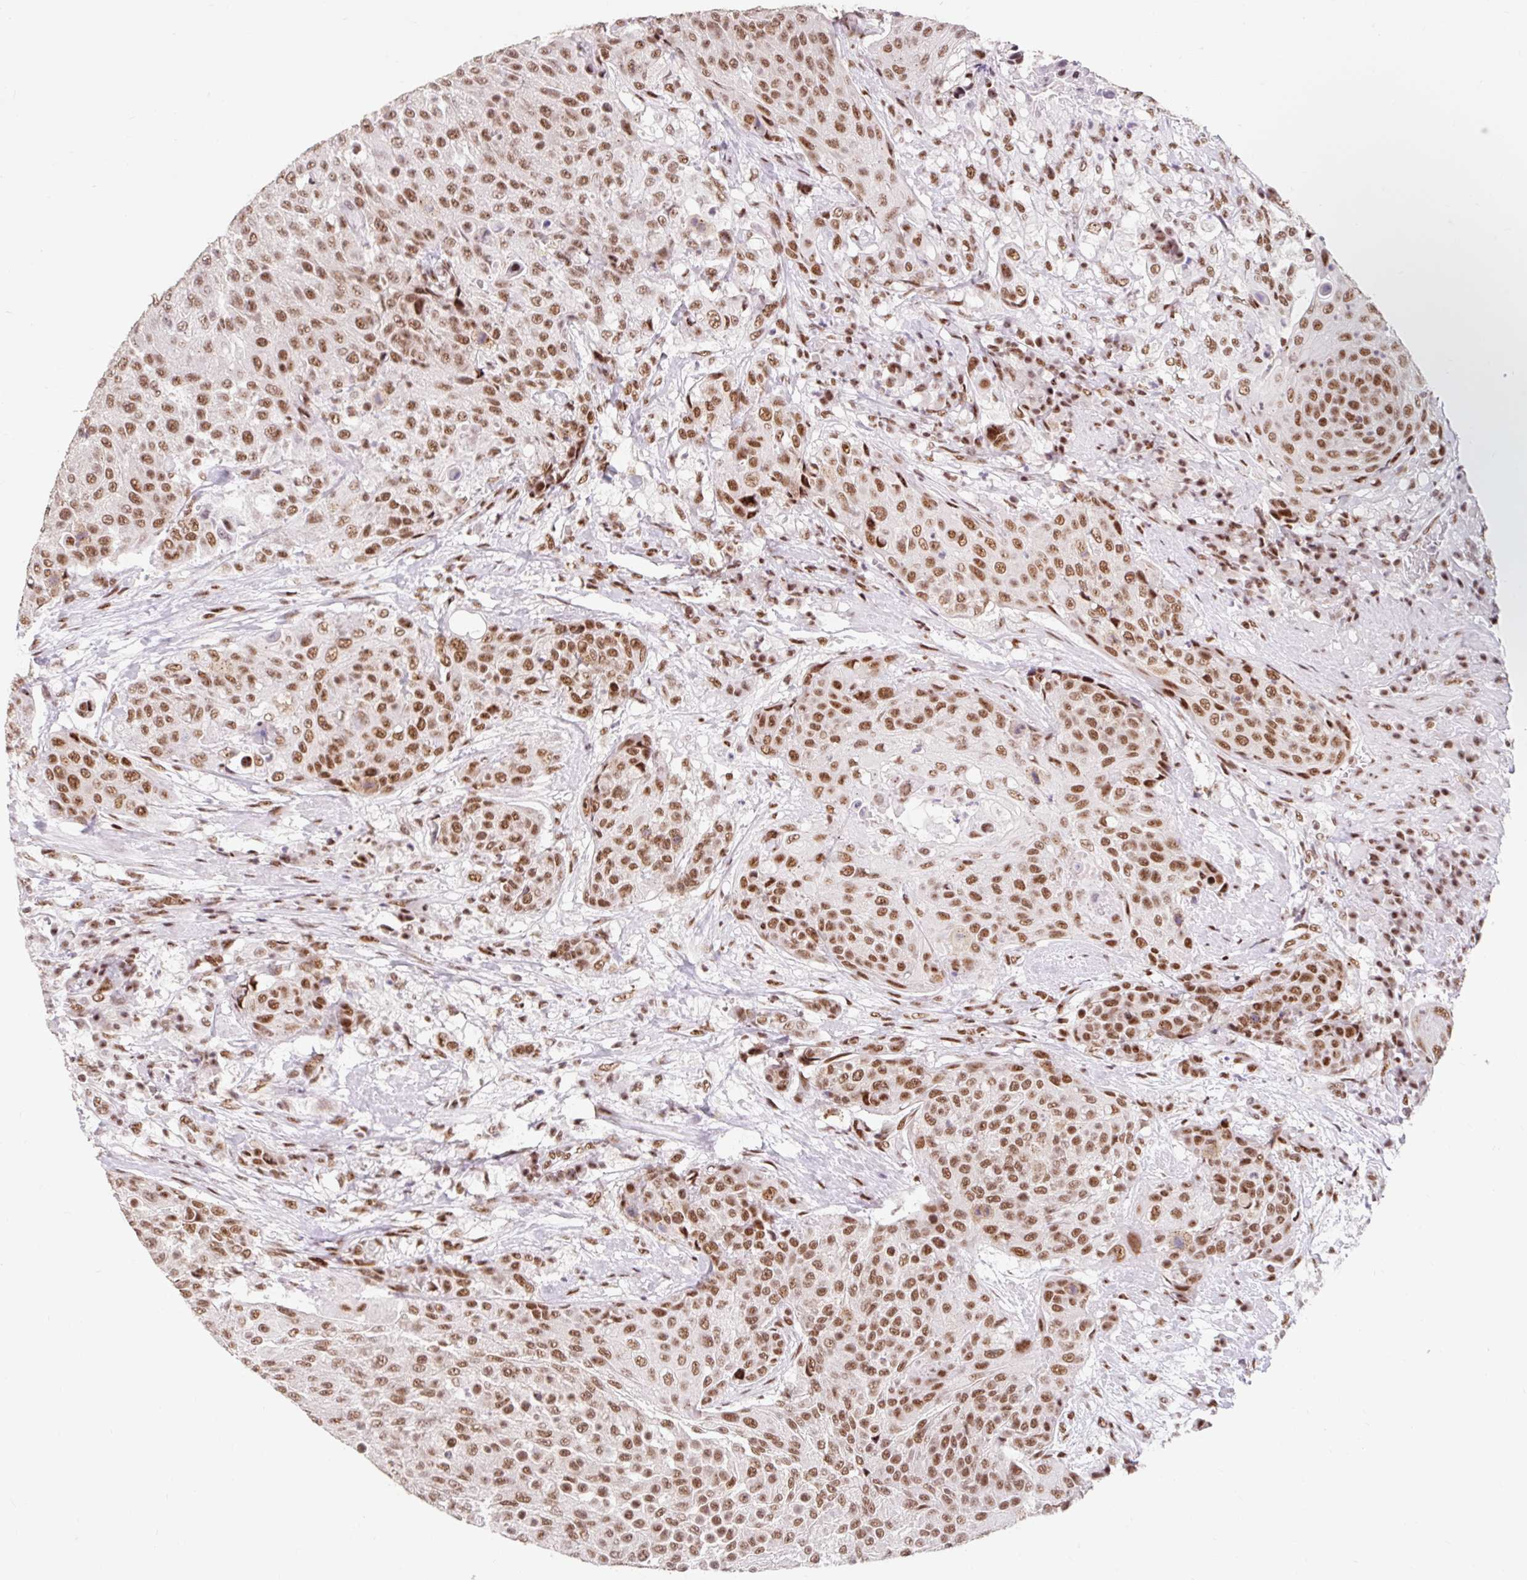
{"staining": {"intensity": "moderate", "quantity": ">75%", "location": "nuclear"}, "tissue": "urothelial cancer", "cell_type": "Tumor cells", "image_type": "cancer", "snomed": [{"axis": "morphology", "description": "Urothelial carcinoma, High grade"}, {"axis": "topography", "description": "Urinary bladder"}], "caption": "The photomicrograph exhibits staining of high-grade urothelial carcinoma, revealing moderate nuclear protein positivity (brown color) within tumor cells.", "gene": "SRSF10", "patient": {"sex": "female", "age": 63}}